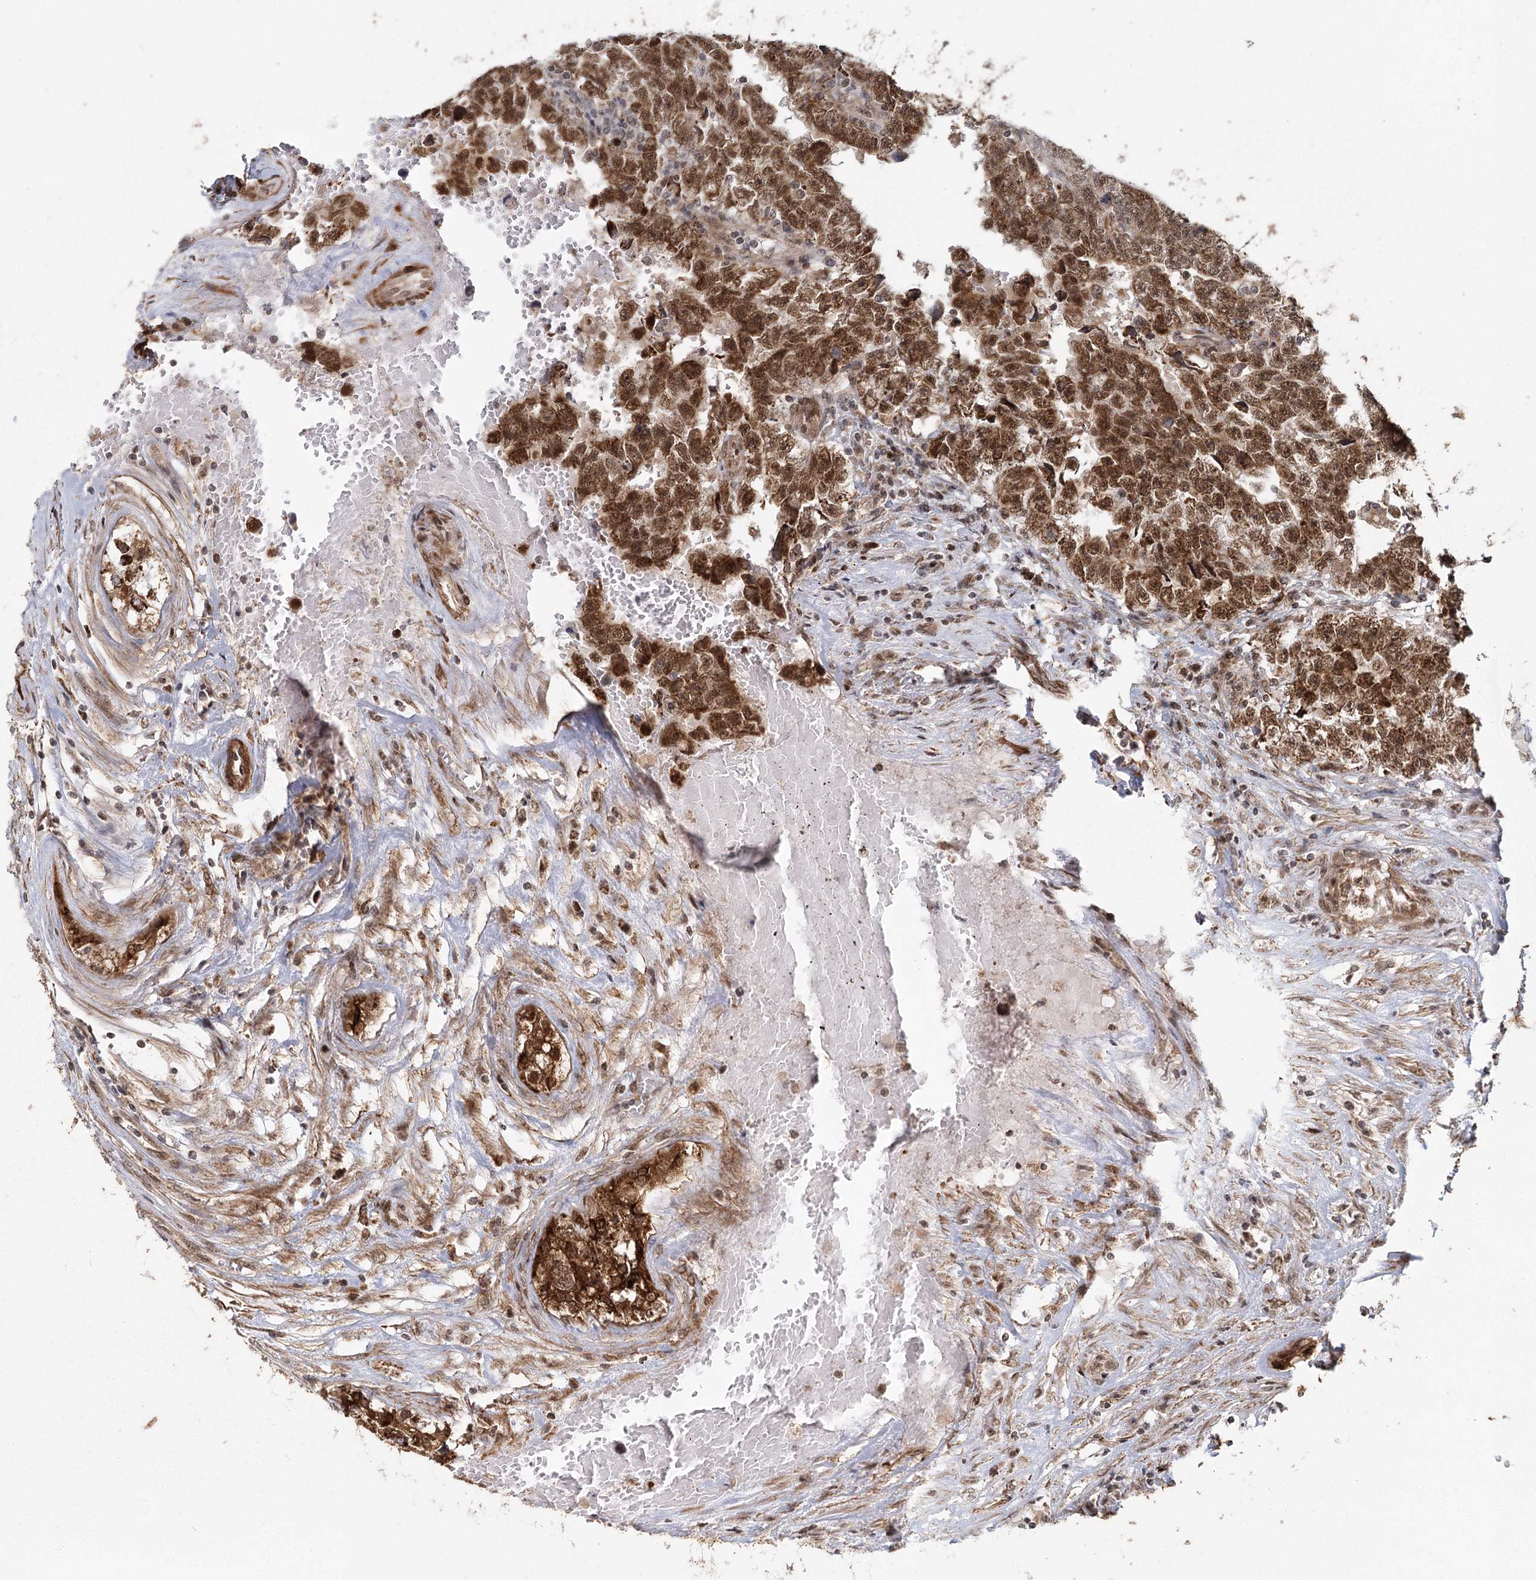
{"staining": {"intensity": "strong", "quantity": "25%-75%", "location": "cytoplasmic/membranous,nuclear"}, "tissue": "testis cancer", "cell_type": "Tumor cells", "image_type": "cancer", "snomed": [{"axis": "morphology", "description": "Carcinoma, Embryonal, NOS"}, {"axis": "topography", "description": "Testis"}], "caption": "High-magnification brightfield microscopy of testis cancer stained with DAB (brown) and counterstained with hematoxylin (blue). tumor cells exhibit strong cytoplasmic/membranous and nuclear staining is identified in about25%-75% of cells.", "gene": "ZCCHC24", "patient": {"sex": "male", "age": 25}}